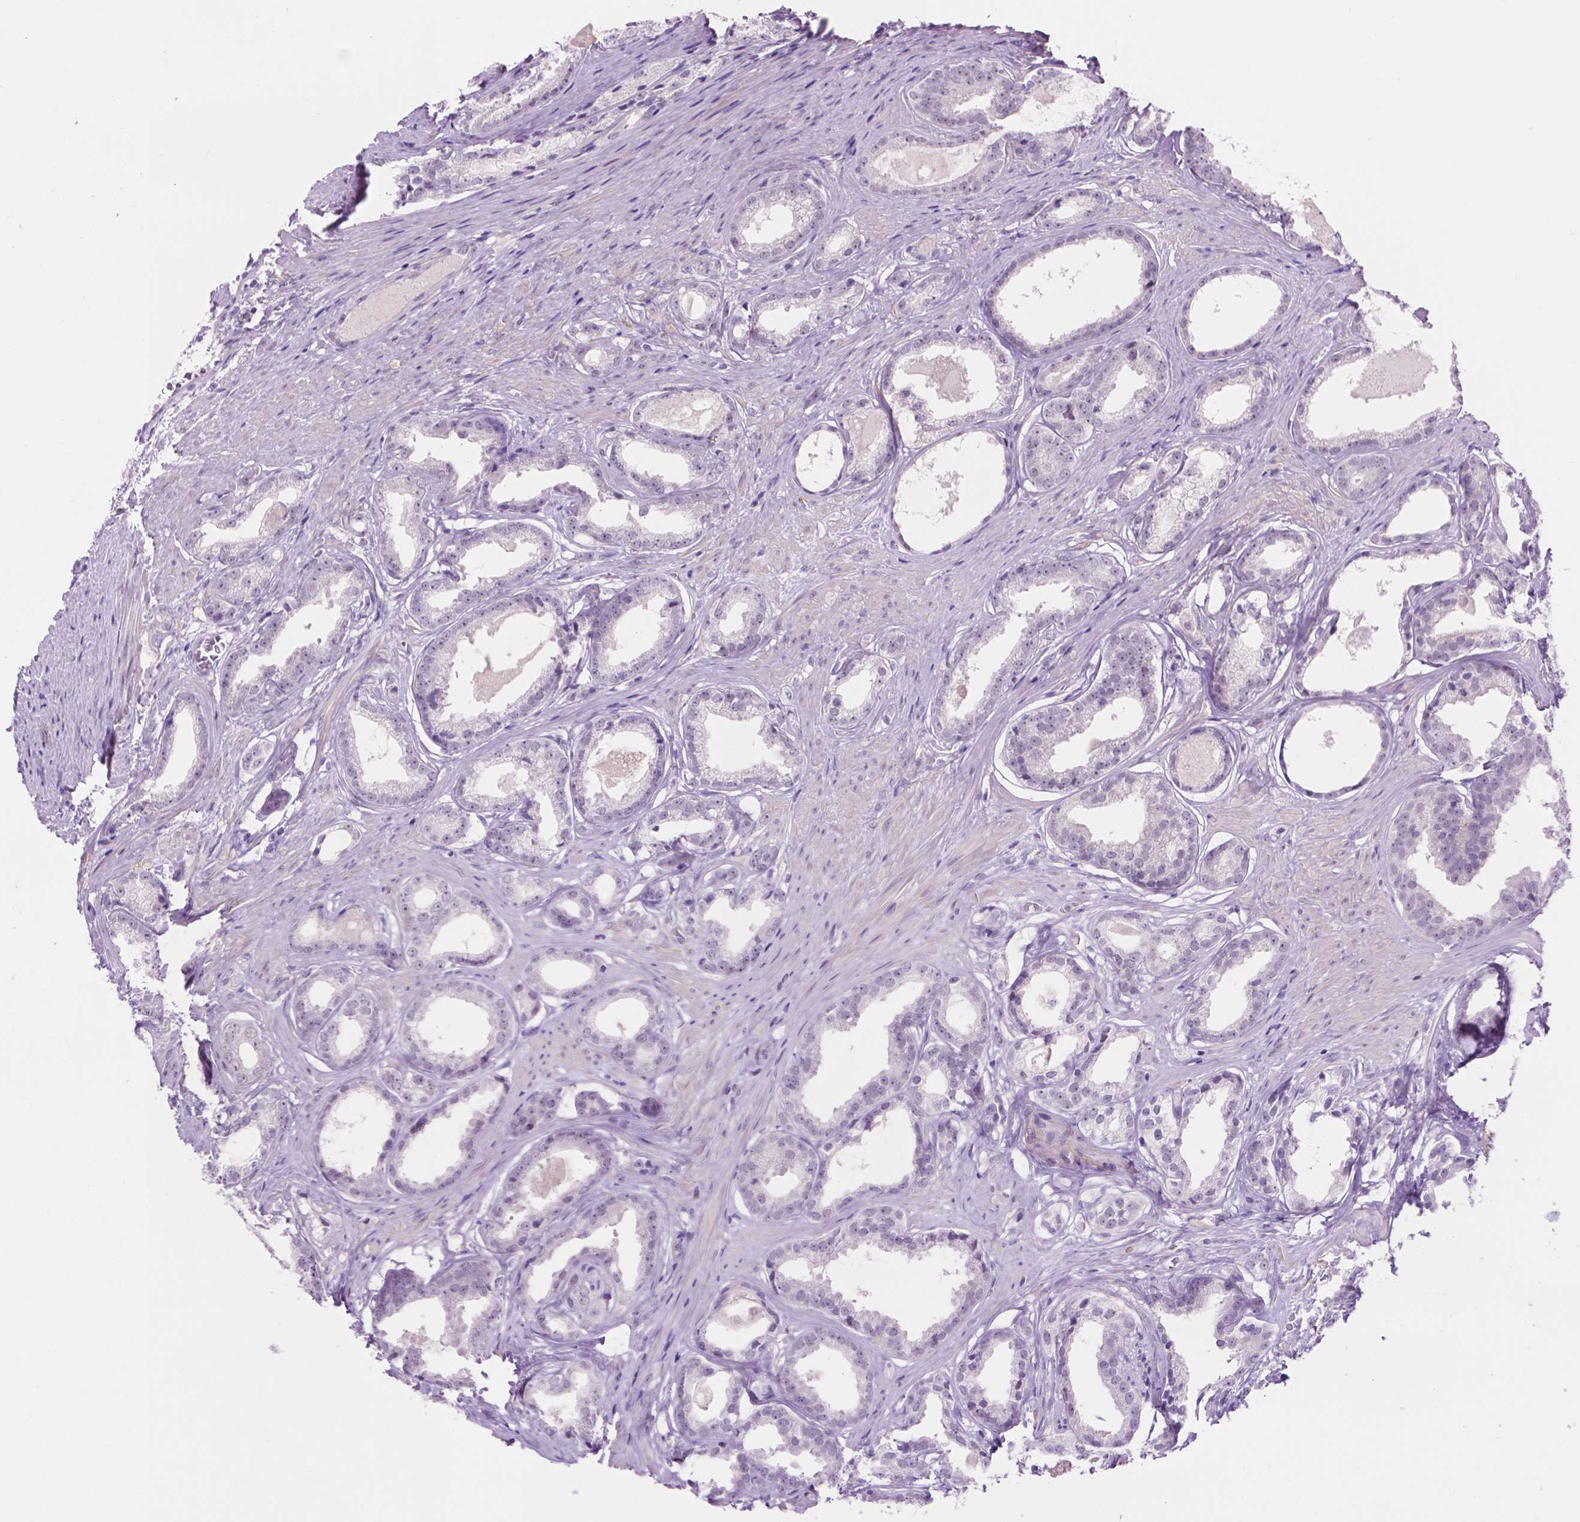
{"staining": {"intensity": "negative", "quantity": "none", "location": "none"}, "tissue": "prostate cancer", "cell_type": "Tumor cells", "image_type": "cancer", "snomed": [{"axis": "morphology", "description": "Adenocarcinoma, Low grade"}, {"axis": "topography", "description": "Prostate"}], "caption": "IHC micrograph of neoplastic tissue: prostate adenocarcinoma (low-grade) stained with DAB reveals no significant protein expression in tumor cells.", "gene": "ACY3", "patient": {"sex": "male", "age": 65}}